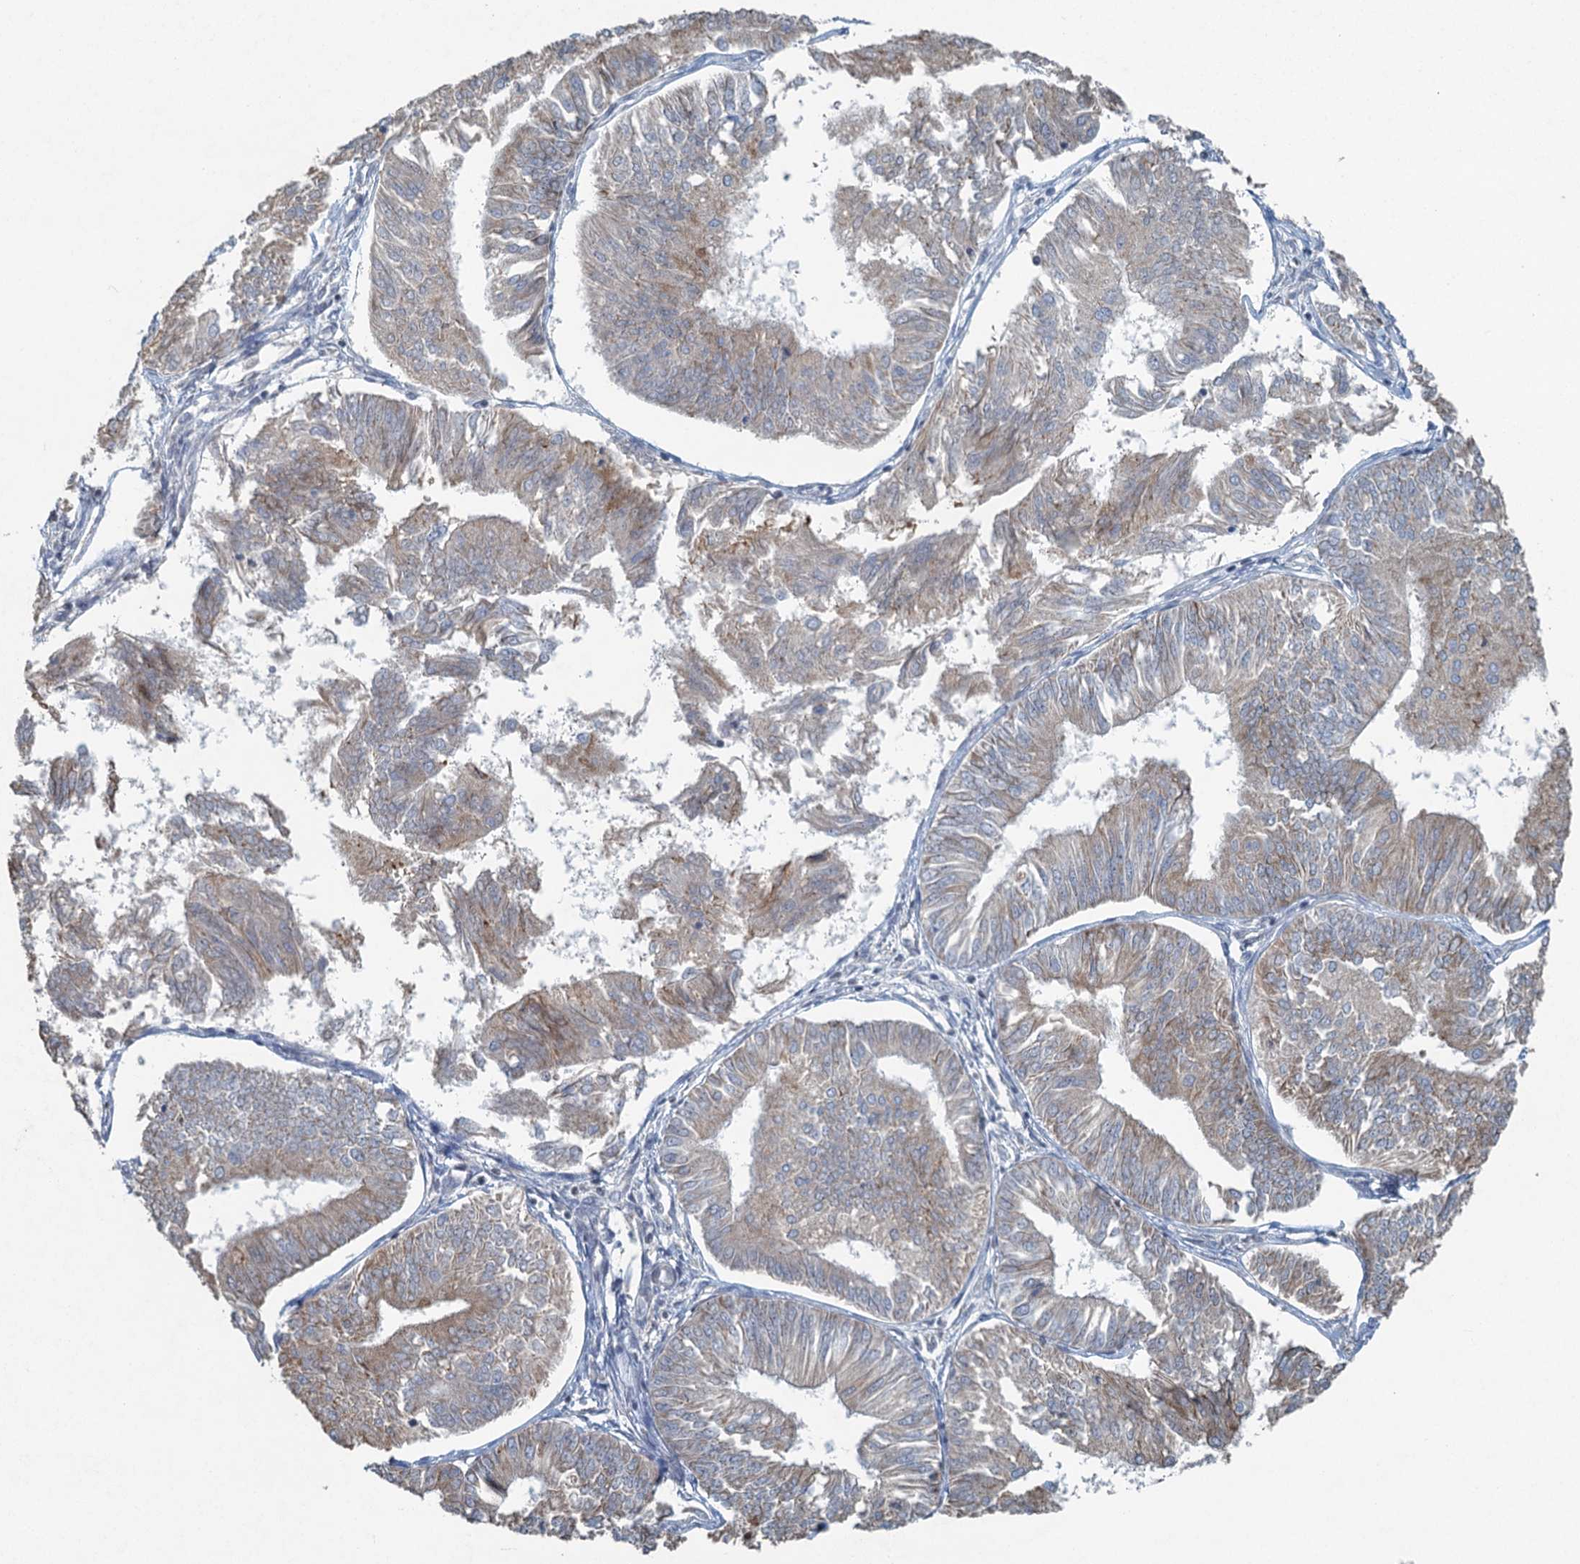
{"staining": {"intensity": "weak", "quantity": "25%-75%", "location": "cytoplasmic/membranous"}, "tissue": "endometrial cancer", "cell_type": "Tumor cells", "image_type": "cancer", "snomed": [{"axis": "morphology", "description": "Adenocarcinoma, NOS"}, {"axis": "topography", "description": "Endometrium"}], "caption": "Protein expression analysis of endometrial cancer shows weak cytoplasmic/membranous staining in approximately 25%-75% of tumor cells.", "gene": "TEX35", "patient": {"sex": "female", "age": 58}}